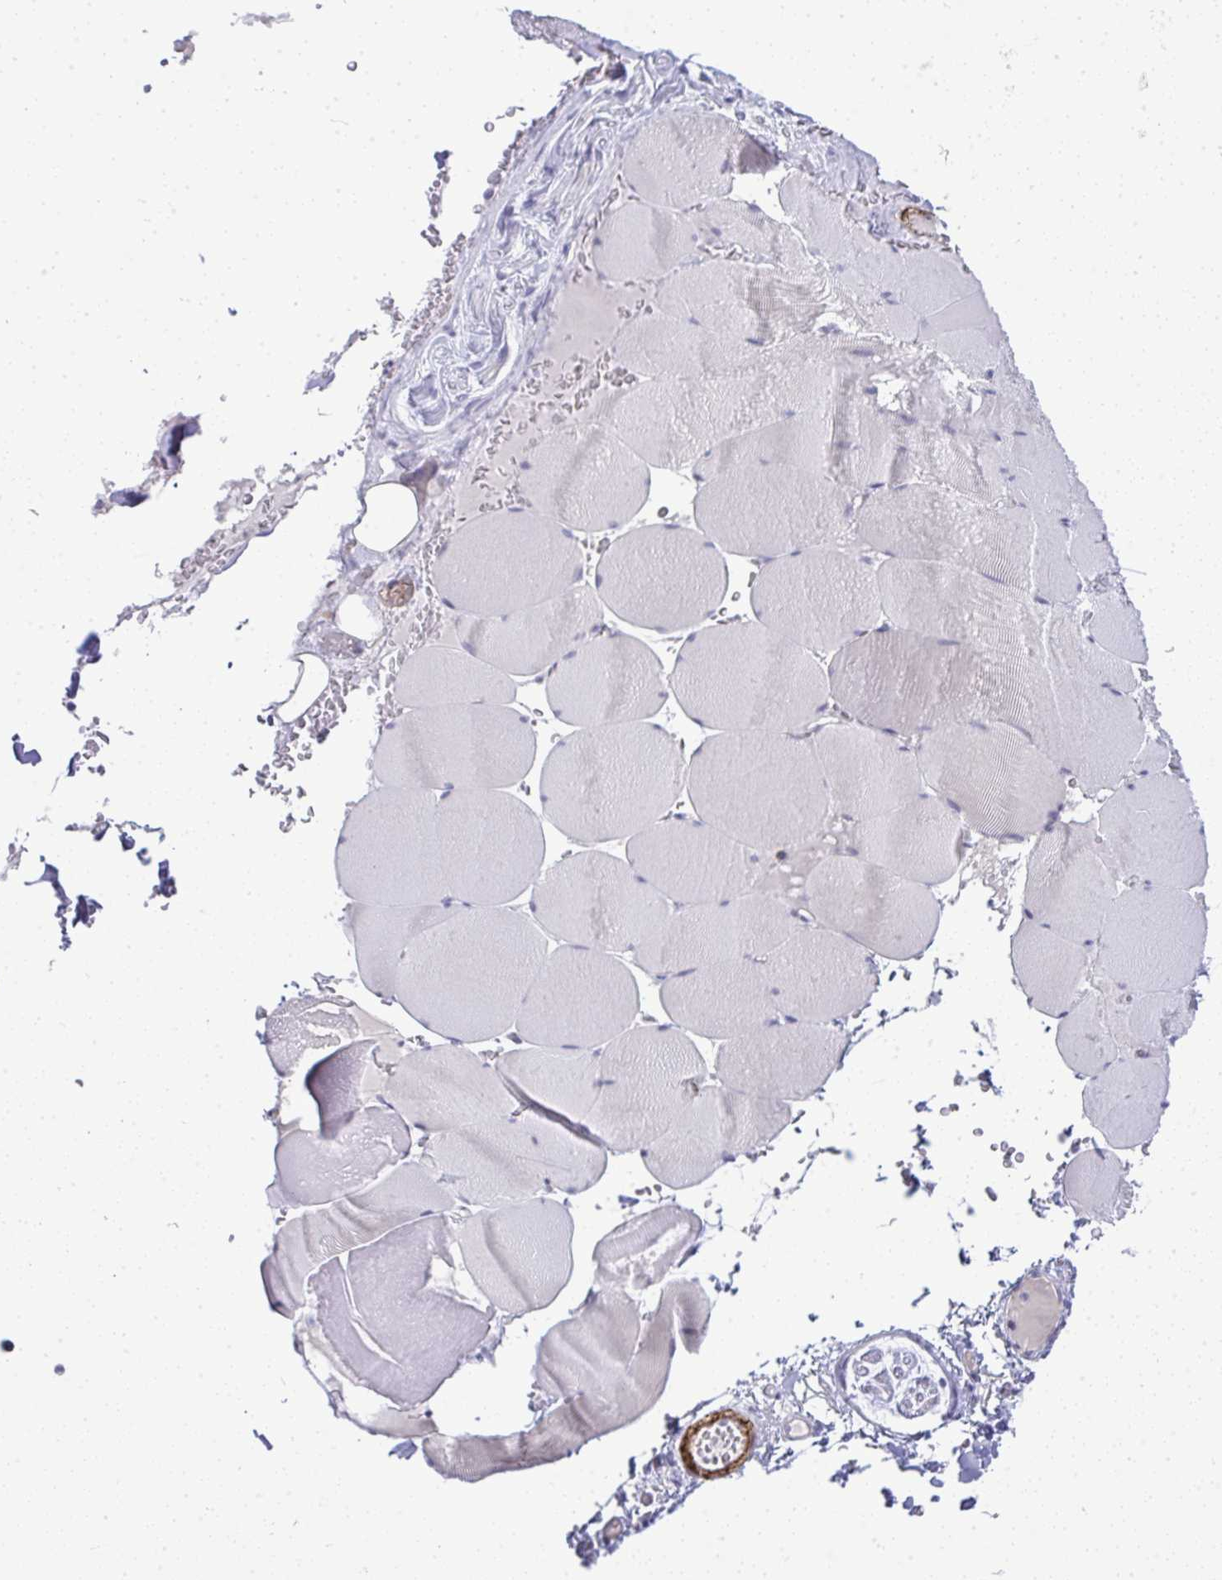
{"staining": {"intensity": "negative", "quantity": "none", "location": "none"}, "tissue": "skeletal muscle", "cell_type": "Myocytes", "image_type": "normal", "snomed": [{"axis": "morphology", "description": "Normal tissue, NOS"}, {"axis": "topography", "description": "Skeletal muscle"}, {"axis": "topography", "description": "Head-Neck"}], "caption": "Immunohistochemistry (IHC) photomicrograph of benign human skeletal muscle stained for a protein (brown), which demonstrates no positivity in myocytes. The staining was performed using DAB (3,3'-diaminobenzidine) to visualize the protein expression in brown, while the nuclei were stained in blue with hematoxylin (Magnification: 20x).", "gene": "UBE2S", "patient": {"sex": "male", "age": 66}}